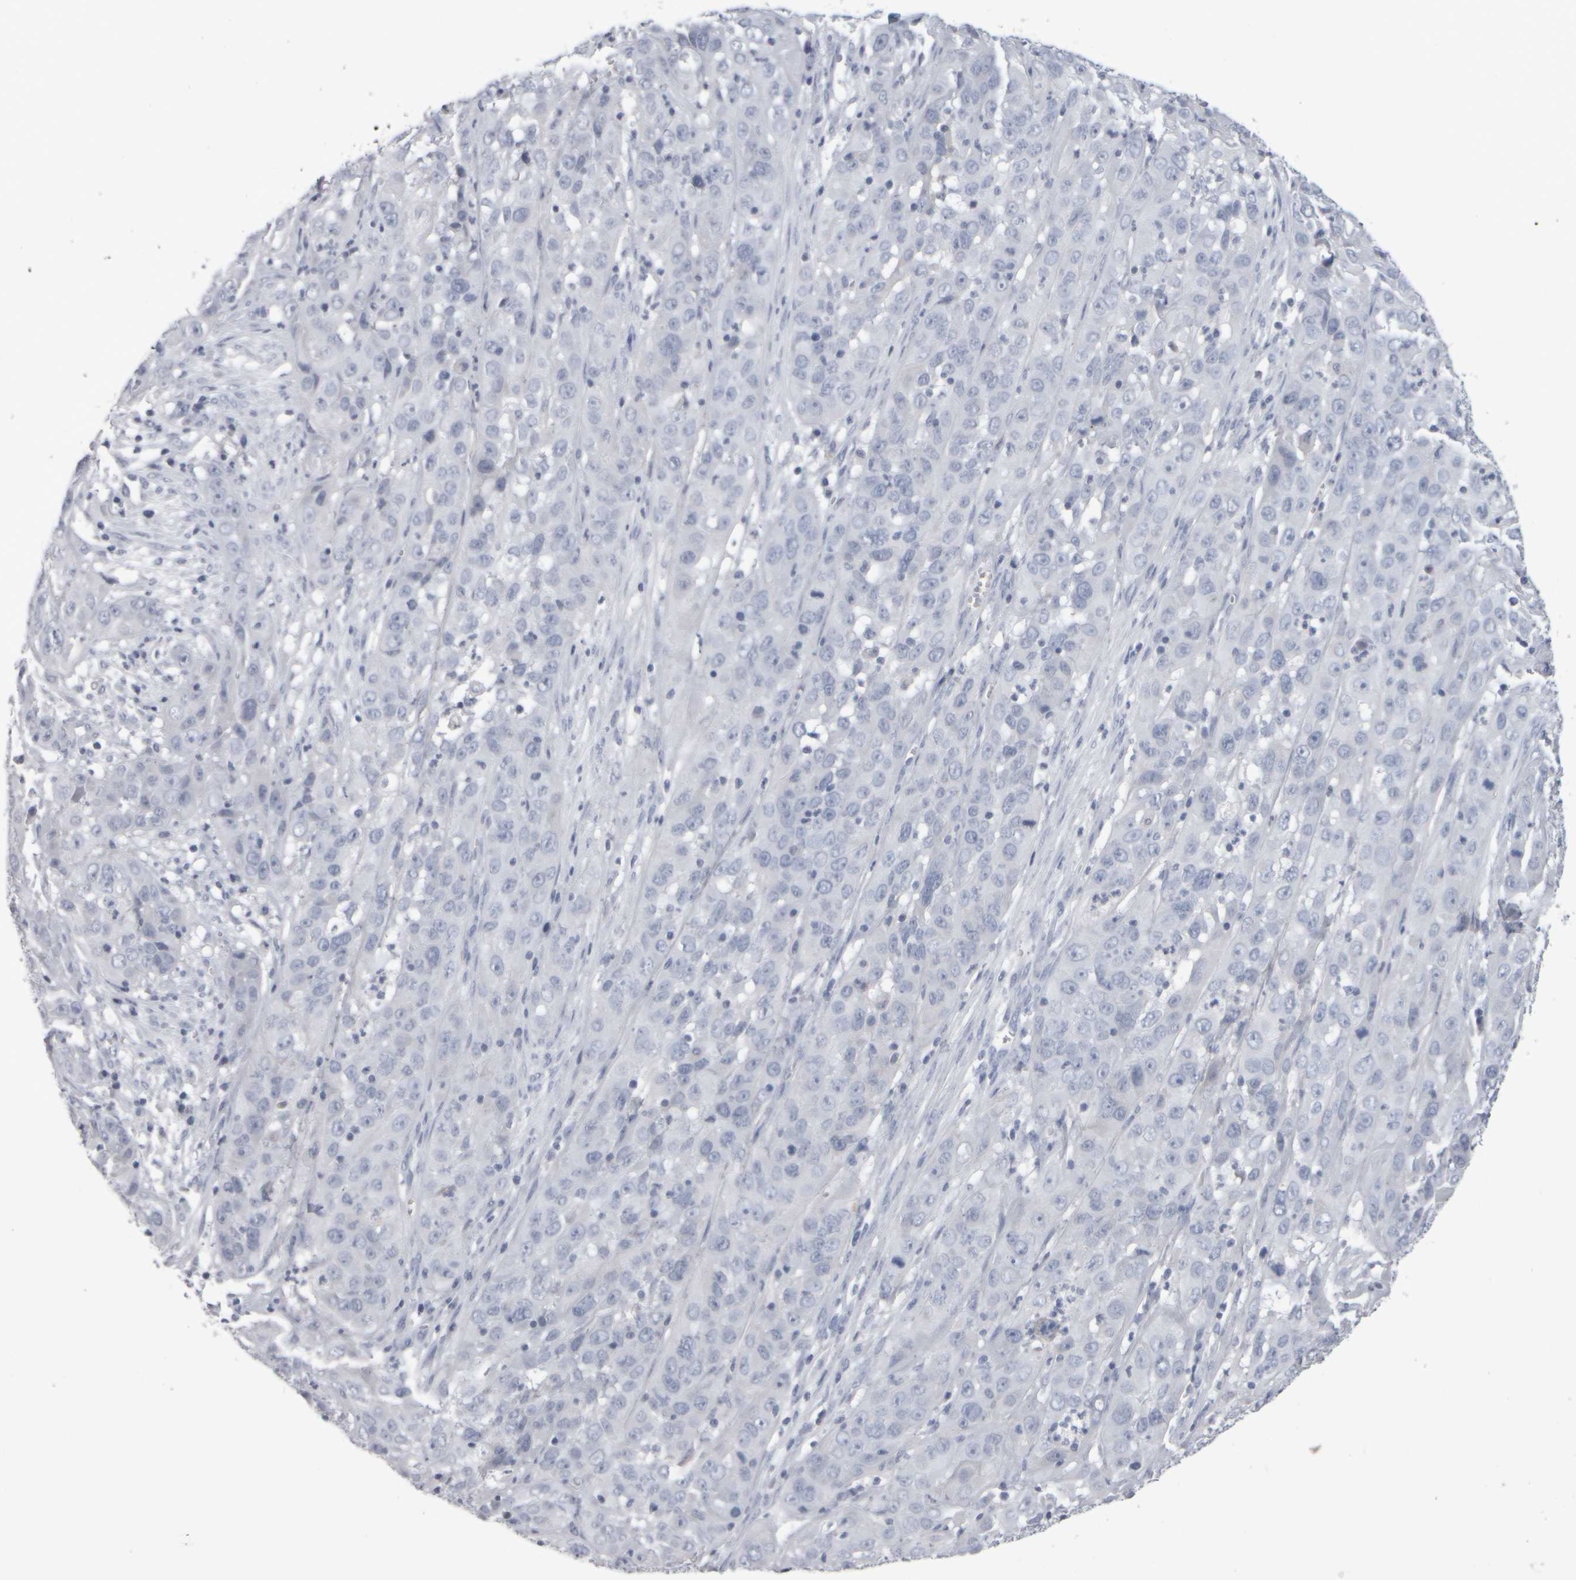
{"staining": {"intensity": "negative", "quantity": "none", "location": "none"}, "tissue": "cervical cancer", "cell_type": "Tumor cells", "image_type": "cancer", "snomed": [{"axis": "morphology", "description": "Squamous cell carcinoma, NOS"}, {"axis": "topography", "description": "Cervix"}], "caption": "Tumor cells show no significant positivity in squamous cell carcinoma (cervical).", "gene": "EPHX2", "patient": {"sex": "female", "age": 32}}